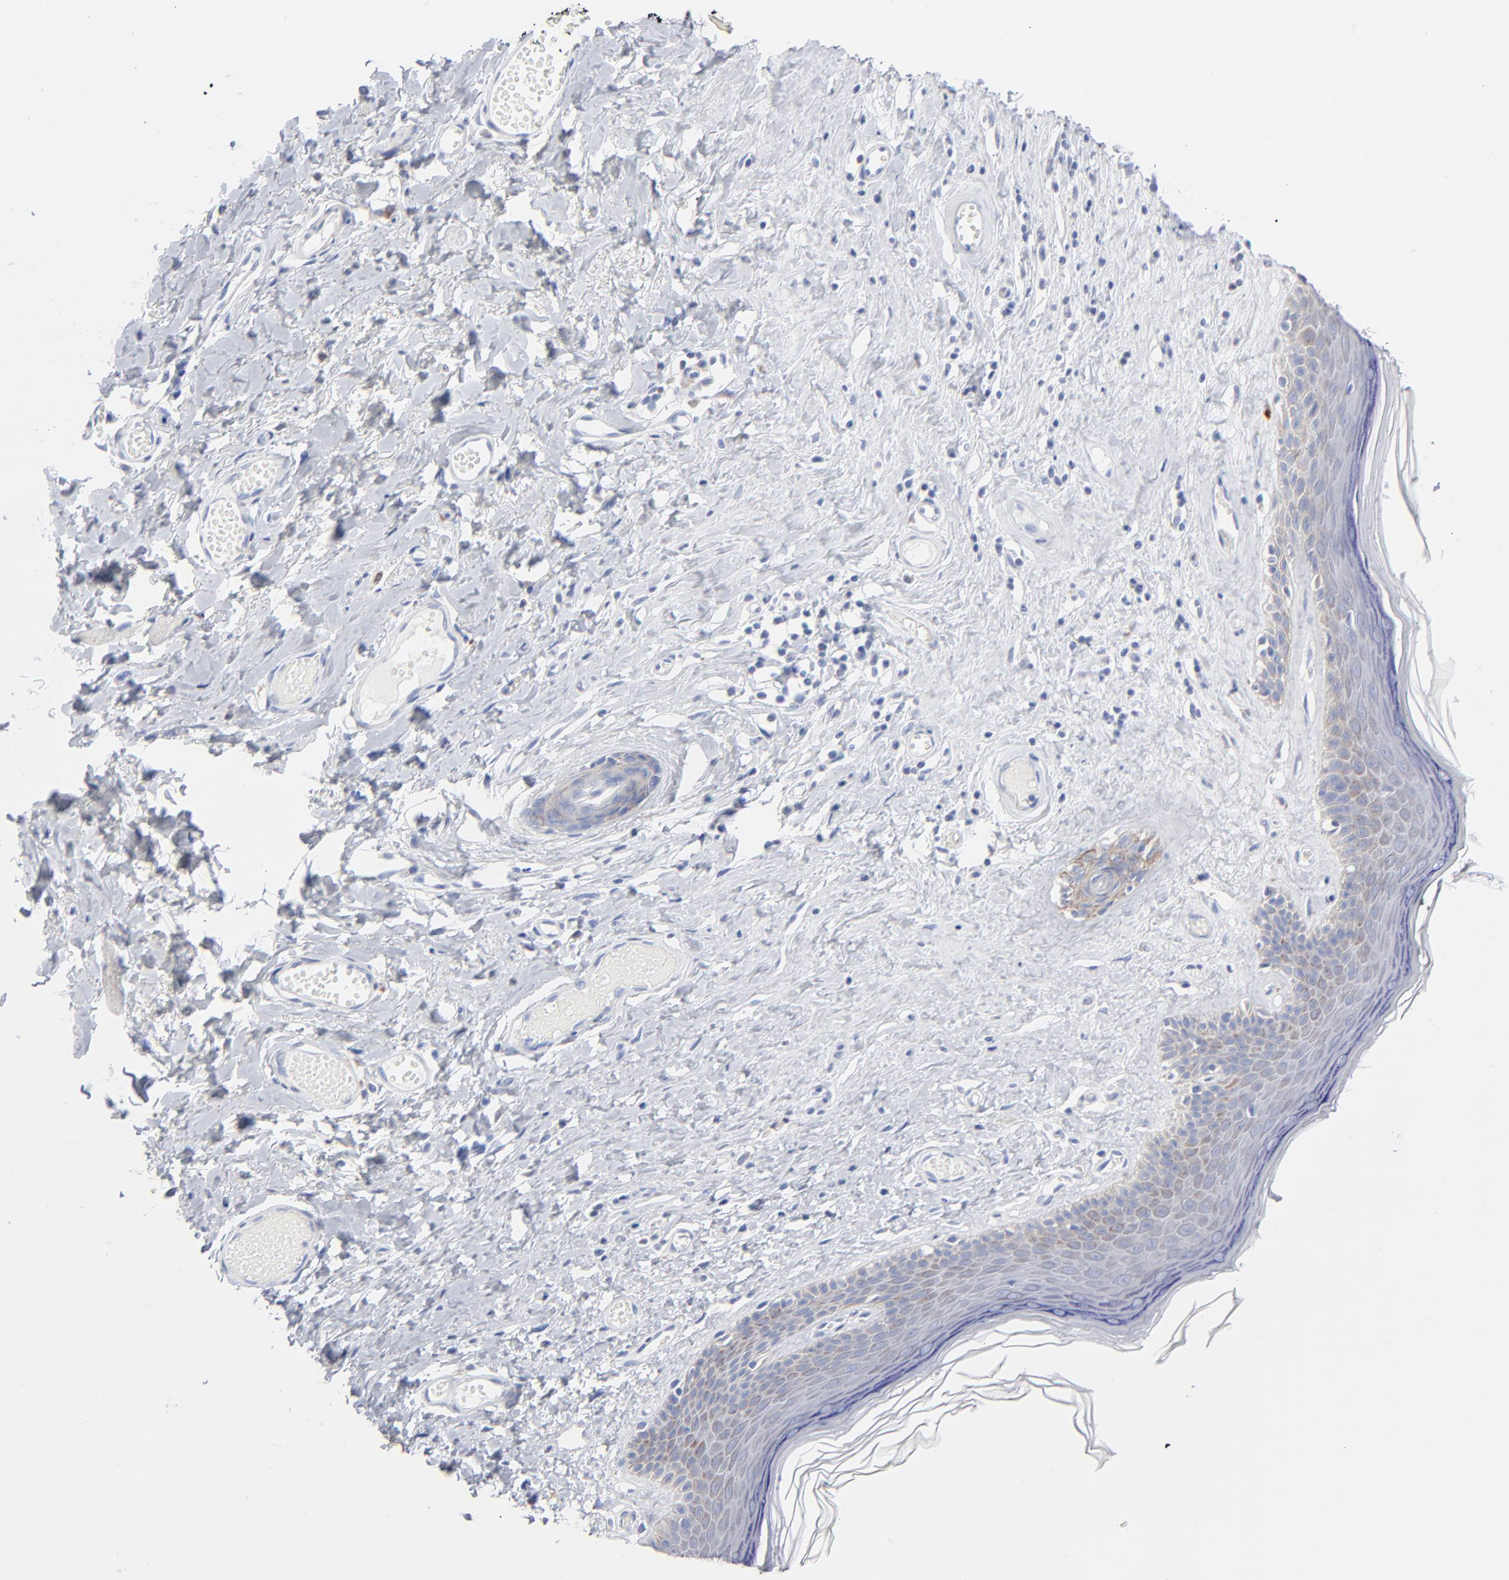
{"staining": {"intensity": "weak", "quantity": "<25%", "location": "cytoplasmic/membranous"}, "tissue": "skin", "cell_type": "Epidermal cells", "image_type": "normal", "snomed": [{"axis": "morphology", "description": "Normal tissue, NOS"}, {"axis": "morphology", "description": "Inflammation, NOS"}, {"axis": "topography", "description": "Vulva"}], "caption": "IHC image of unremarkable skin stained for a protein (brown), which reveals no positivity in epidermal cells. Brightfield microscopy of immunohistochemistry (IHC) stained with DAB (brown) and hematoxylin (blue), captured at high magnification.", "gene": "CHCHD10", "patient": {"sex": "female", "age": 84}}